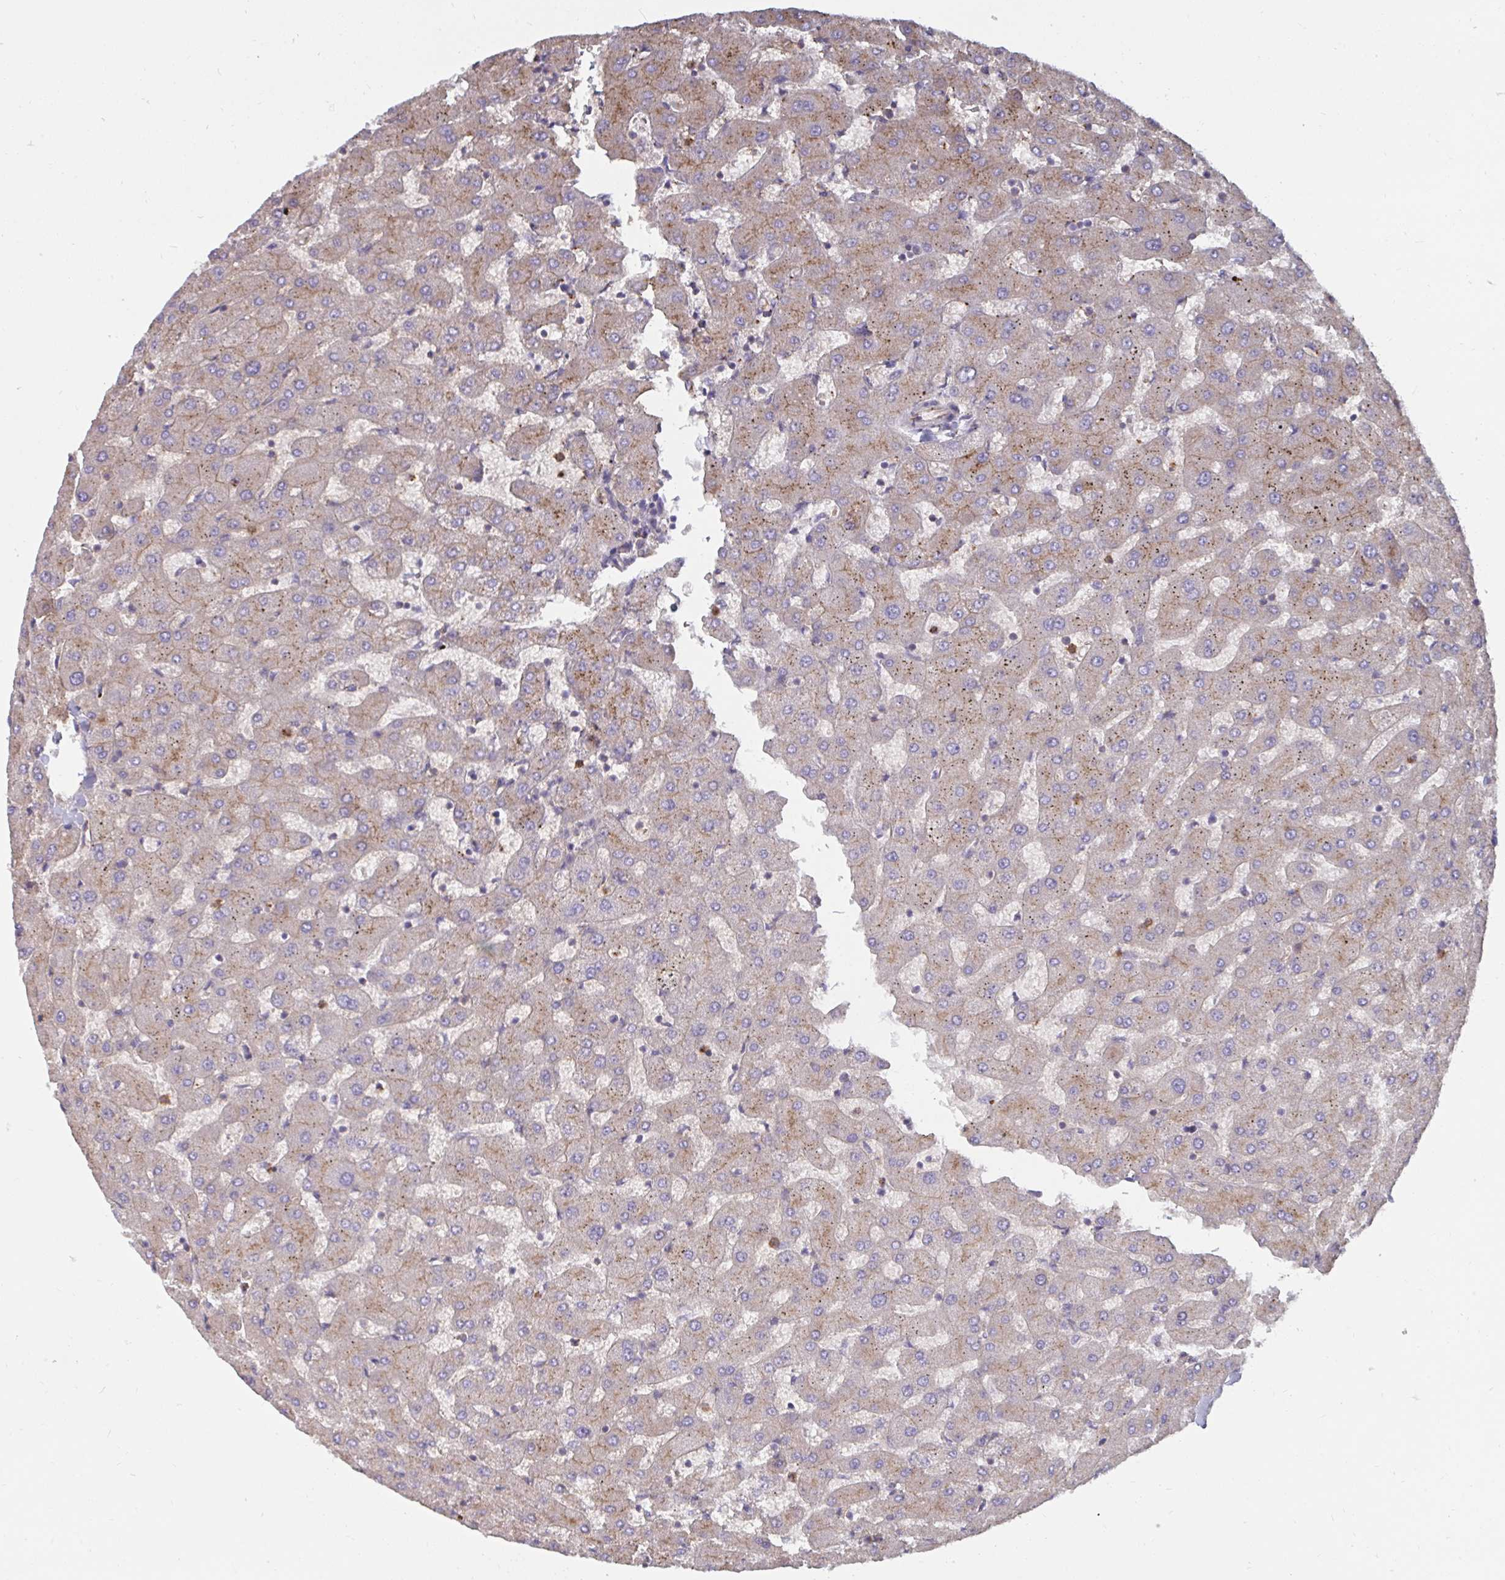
{"staining": {"intensity": "weak", "quantity": ">75%", "location": "cytoplasmic/membranous"}, "tissue": "liver", "cell_type": "Cholangiocytes", "image_type": "normal", "snomed": [{"axis": "morphology", "description": "Normal tissue, NOS"}, {"axis": "topography", "description": "Liver"}], "caption": "Weak cytoplasmic/membranous protein positivity is seen in approximately >75% of cholangiocytes in liver.", "gene": "SLC9A6", "patient": {"sex": "female", "age": 63}}